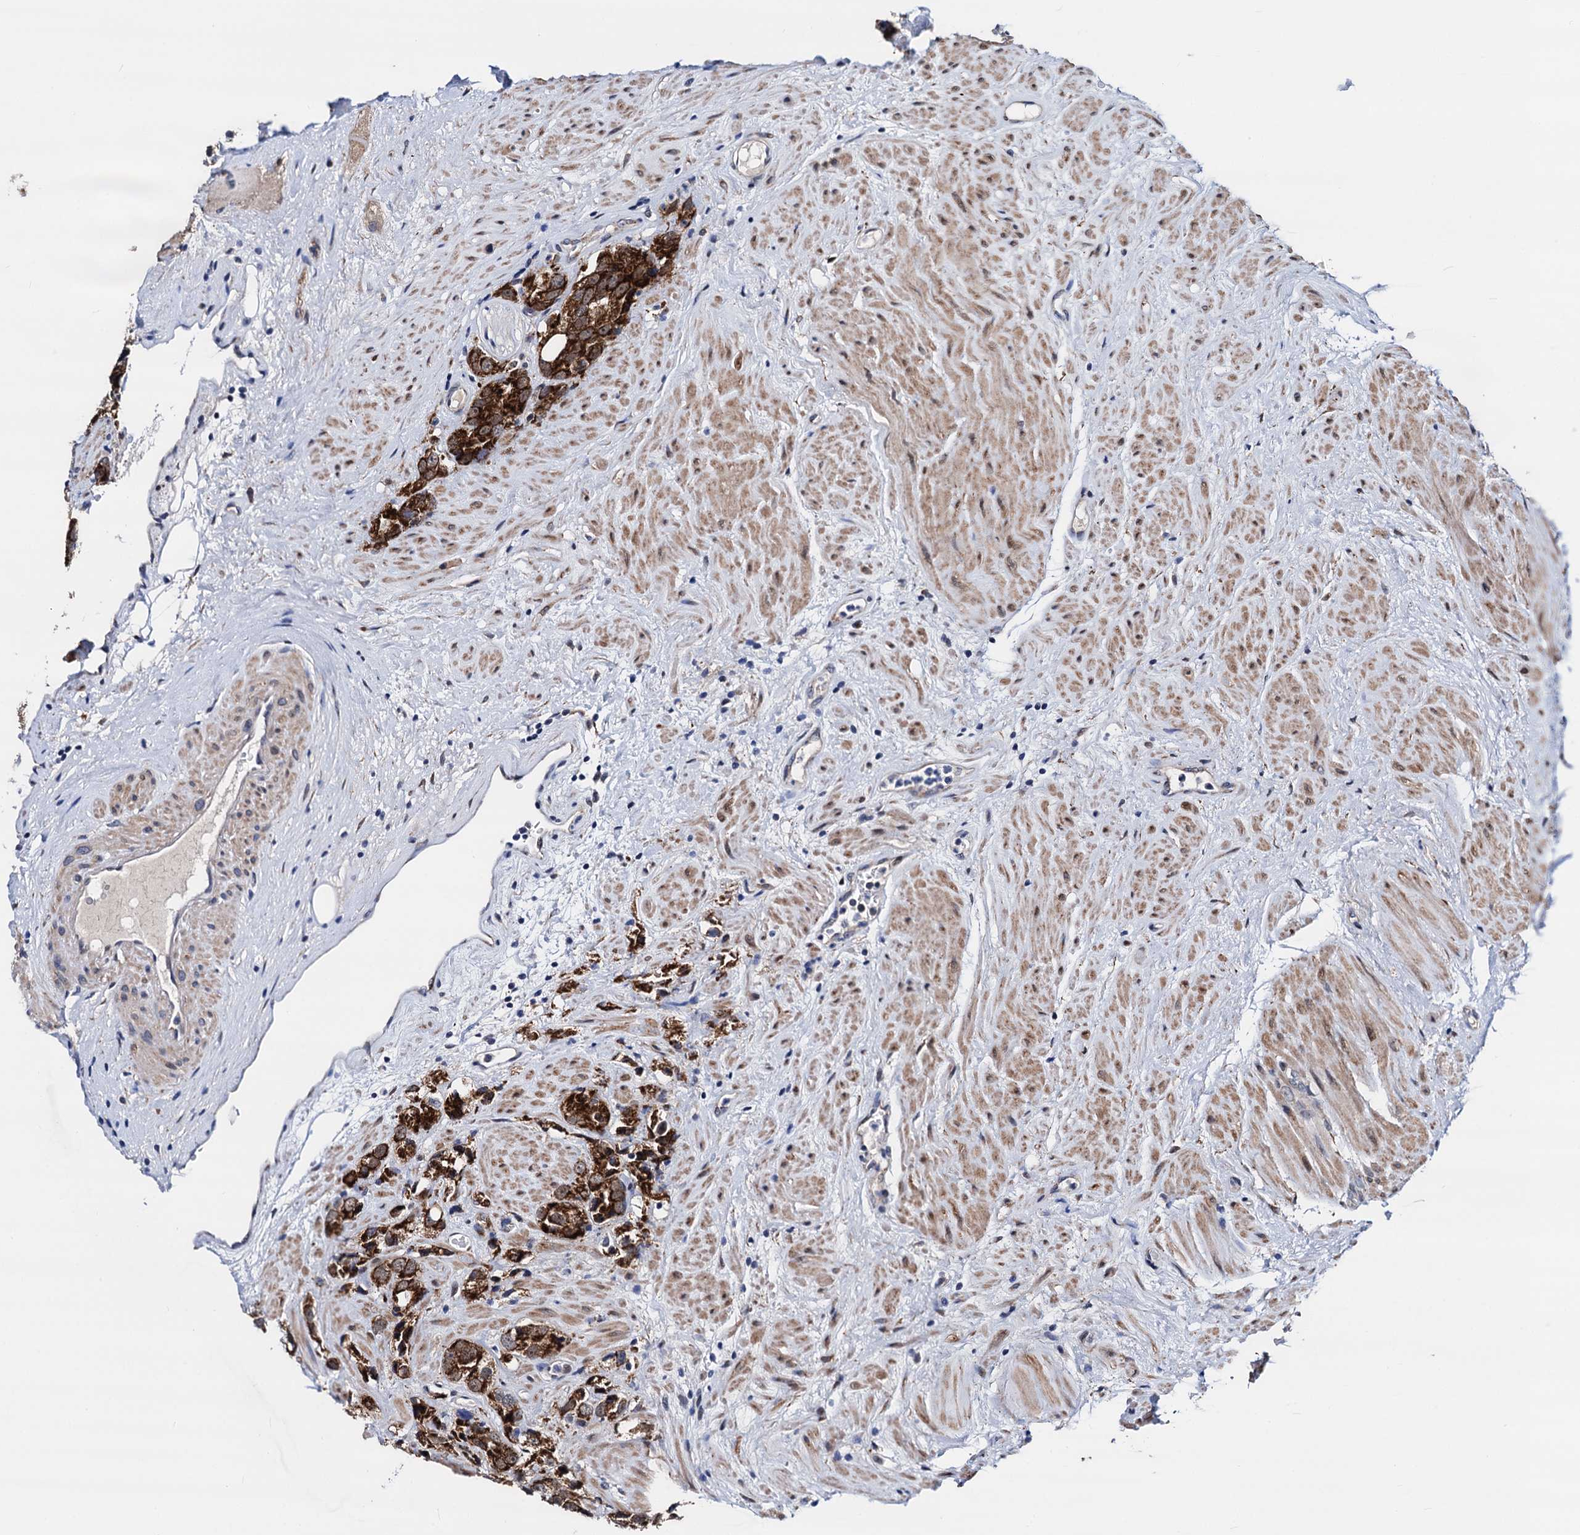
{"staining": {"intensity": "strong", "quantity": ">75%", "location": "cytoplasmic/membranous"}, "tissue": "prostate cancer", "cell_type": "Tumor cells", "image_type": "cancer", "snomed": [{"axis": "morphology", "description": "Adenocarcinoma, NOS"}, {"axis": "topography", "description": "Prostate"}], "caption": "A brown stain labels strong cytoplasmic/membranous expression of a protein in prostate cancer (adenocarcinoma) tumor cells.", "gene": "COA4", "patient": {"sex": "male", "age": 79}}